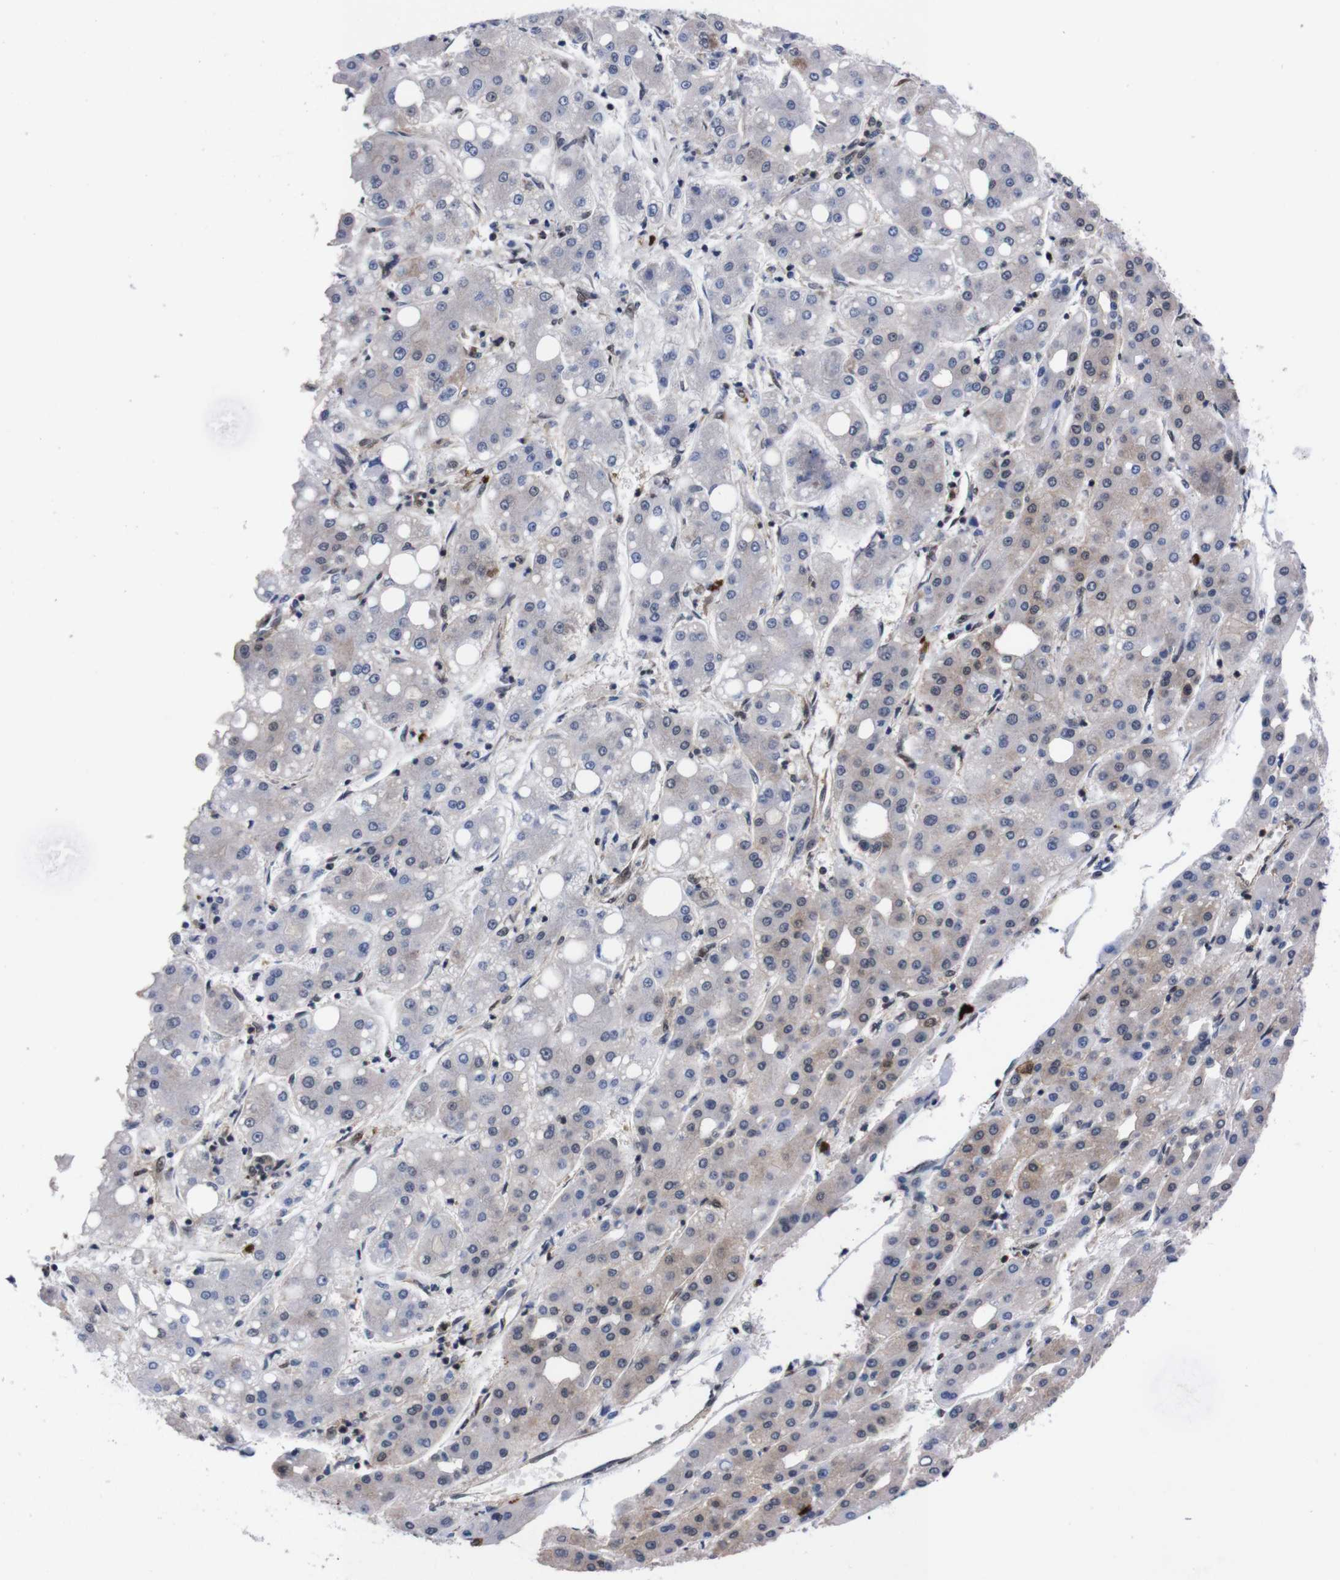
{"staining": {"intensity": "moderate", "quantity": "<25%", "location": "cytoplasmic/membranous,nuclear"}, "tissue": "liver cancer", "cell_type": "Tumor cells", "image_type": "cancer", "snomed": [{"axis": "morphology", "description": "Carcinoma, Hepatocellular, NOS"}, {"axis": "topography", "description": "Liver"}], "caption": "Tumor cells exhibit low levels of moderate cytoplasmic/membranous and nuclear positivity in about <25% of cells in human liver cancer.", "gene": "UBQLN2", "patient": {"sex": "male", "age": 65}}